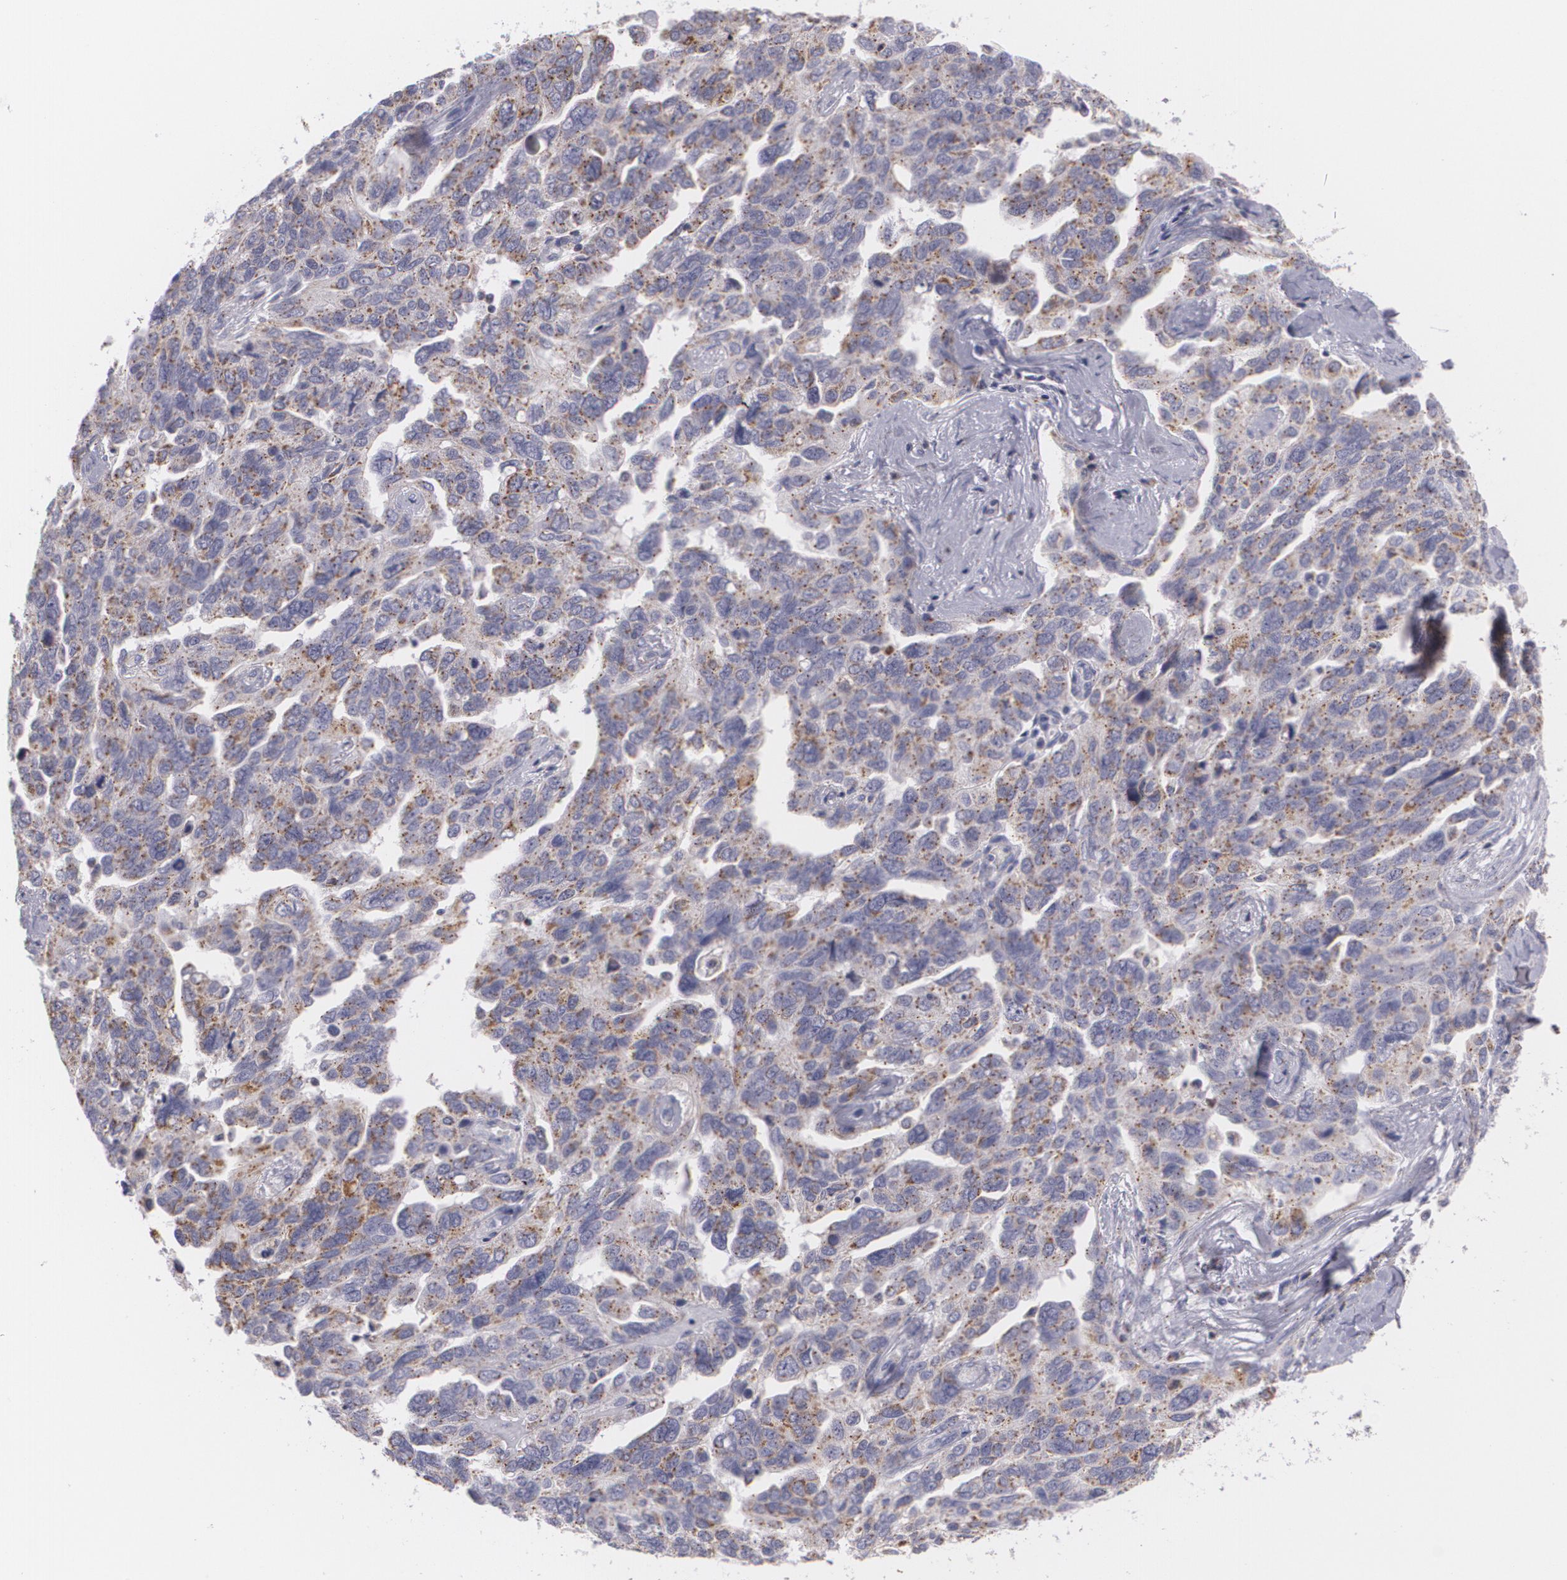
{"staining": {"intensity": "weak", "quantity": ">75%", "location": "cytoplasmic/membranous"}, "tissue": "ovarian cancer", "cell_type": "Tumor cells", "image_type": "cancer", "snomed": [{"axis": "morphology", "description": "Cystadenocarcinoma, serous, NOS"}, {"axis": "topography", "description": "Ovary"}], "caption": "Immunohistochemistry histopathology image of serous cystadenocarcinoma (ovarian) stained for a protein (brown), which reveals low levels of weak cytoplasmic/membranous staining in about >75% of tumor cells.", "gene": "CILK1", "patient": {"sex": "female", "age": 64}}